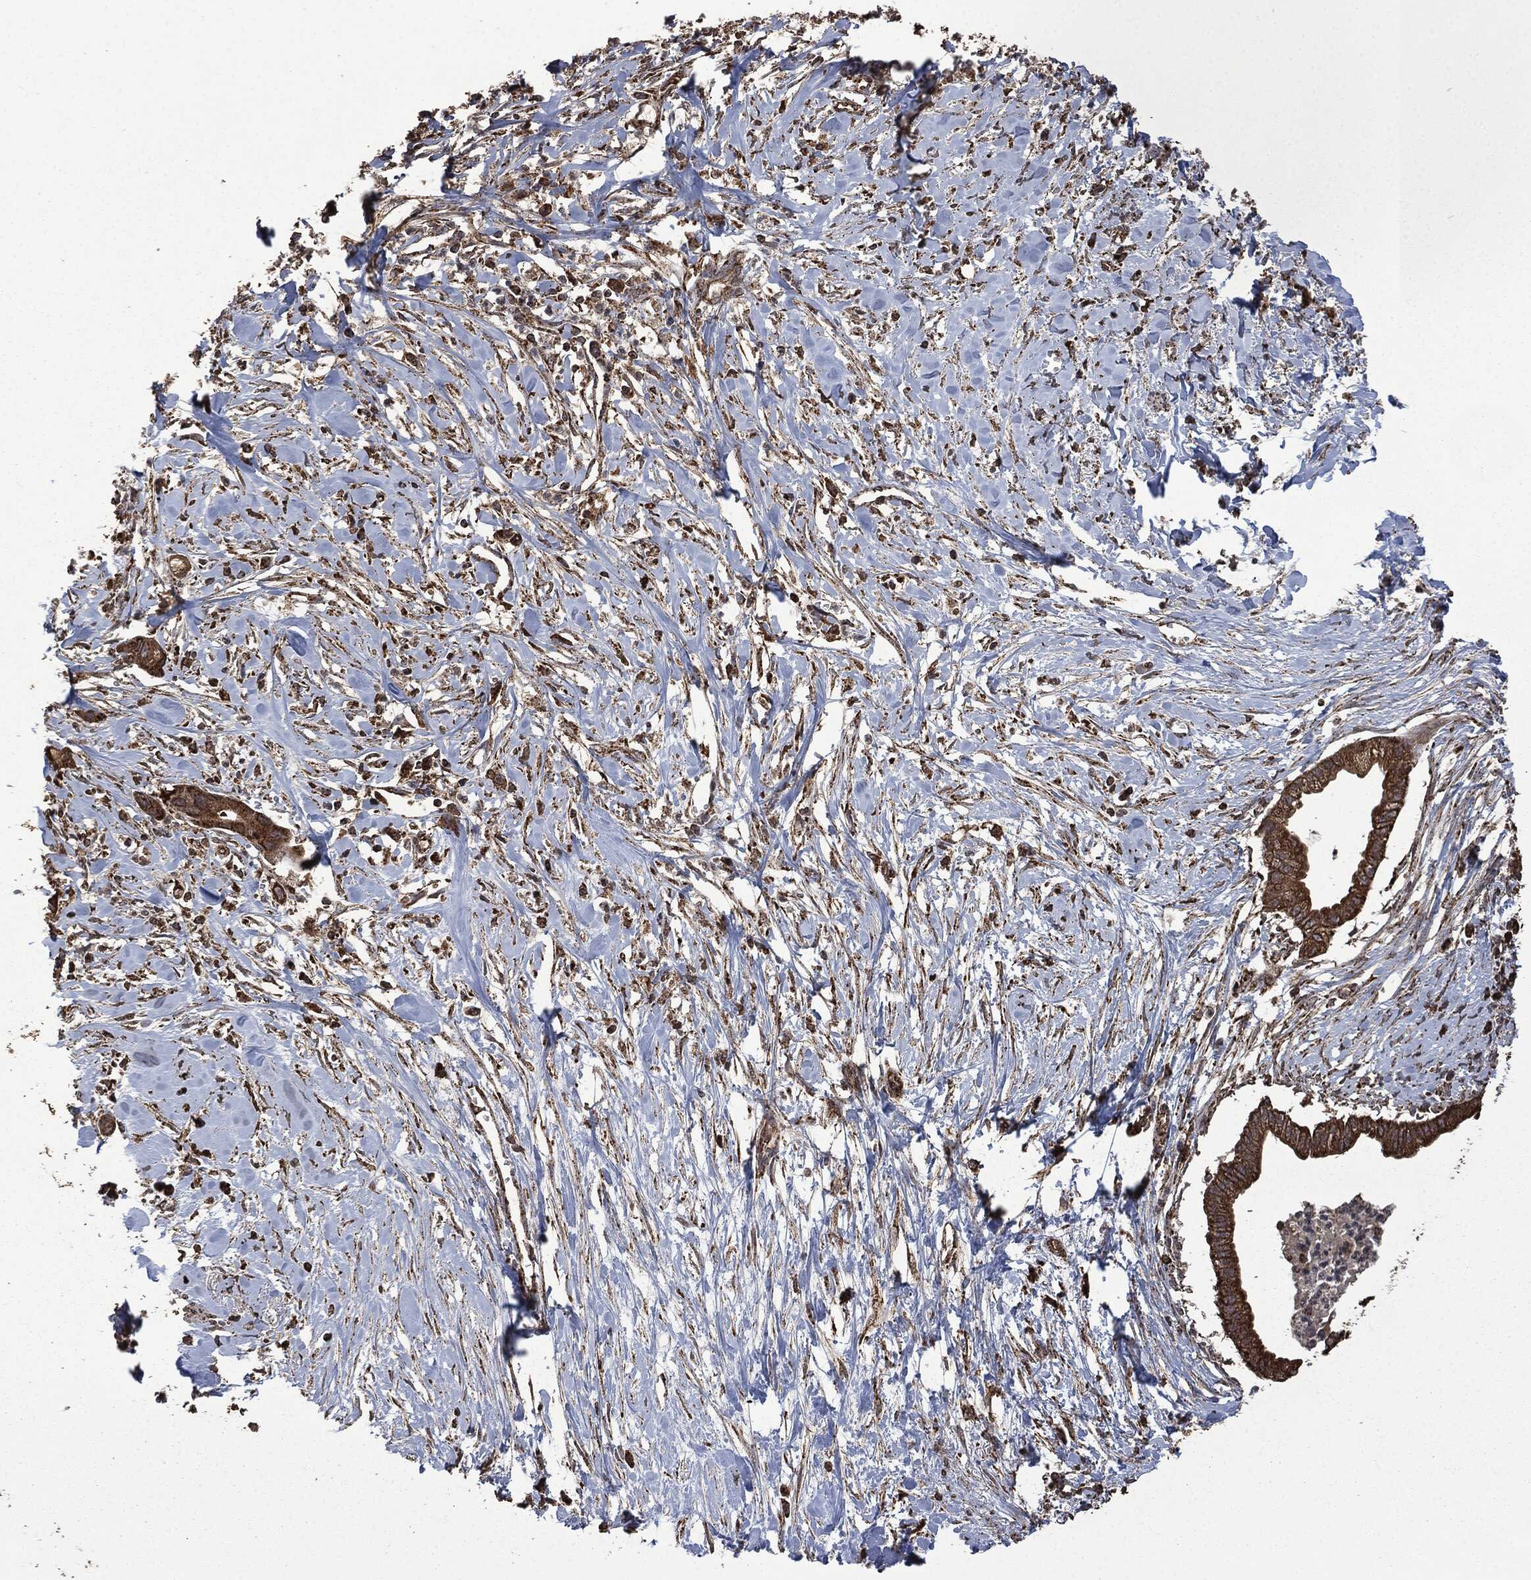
{"staining": {"intensity": "strong", "quantity": ">75%", "location": "cytoplasmic/membranous"}, "tissue": "pancreatic cancer", "cell_type": "Tumor cells", "image_type": "cancer", "snomed": [{"axis": "morphology", "description": "Normal tissue, NOS"}, {"axis": "morphology", "description": "Adenocarcinoma, NOS"}, {"axis": "topography", "description": "Pancreas"}], "caption": "An immunohistochemistry image of tumor tissue is shown. Protein staining in brown labels strong cytoplasmic/membranous positivity in adenocarcinoma (pancreatic) within tumor cells.", "gene": "LIG3", "patient": {"sex": "female", "age": 58}}